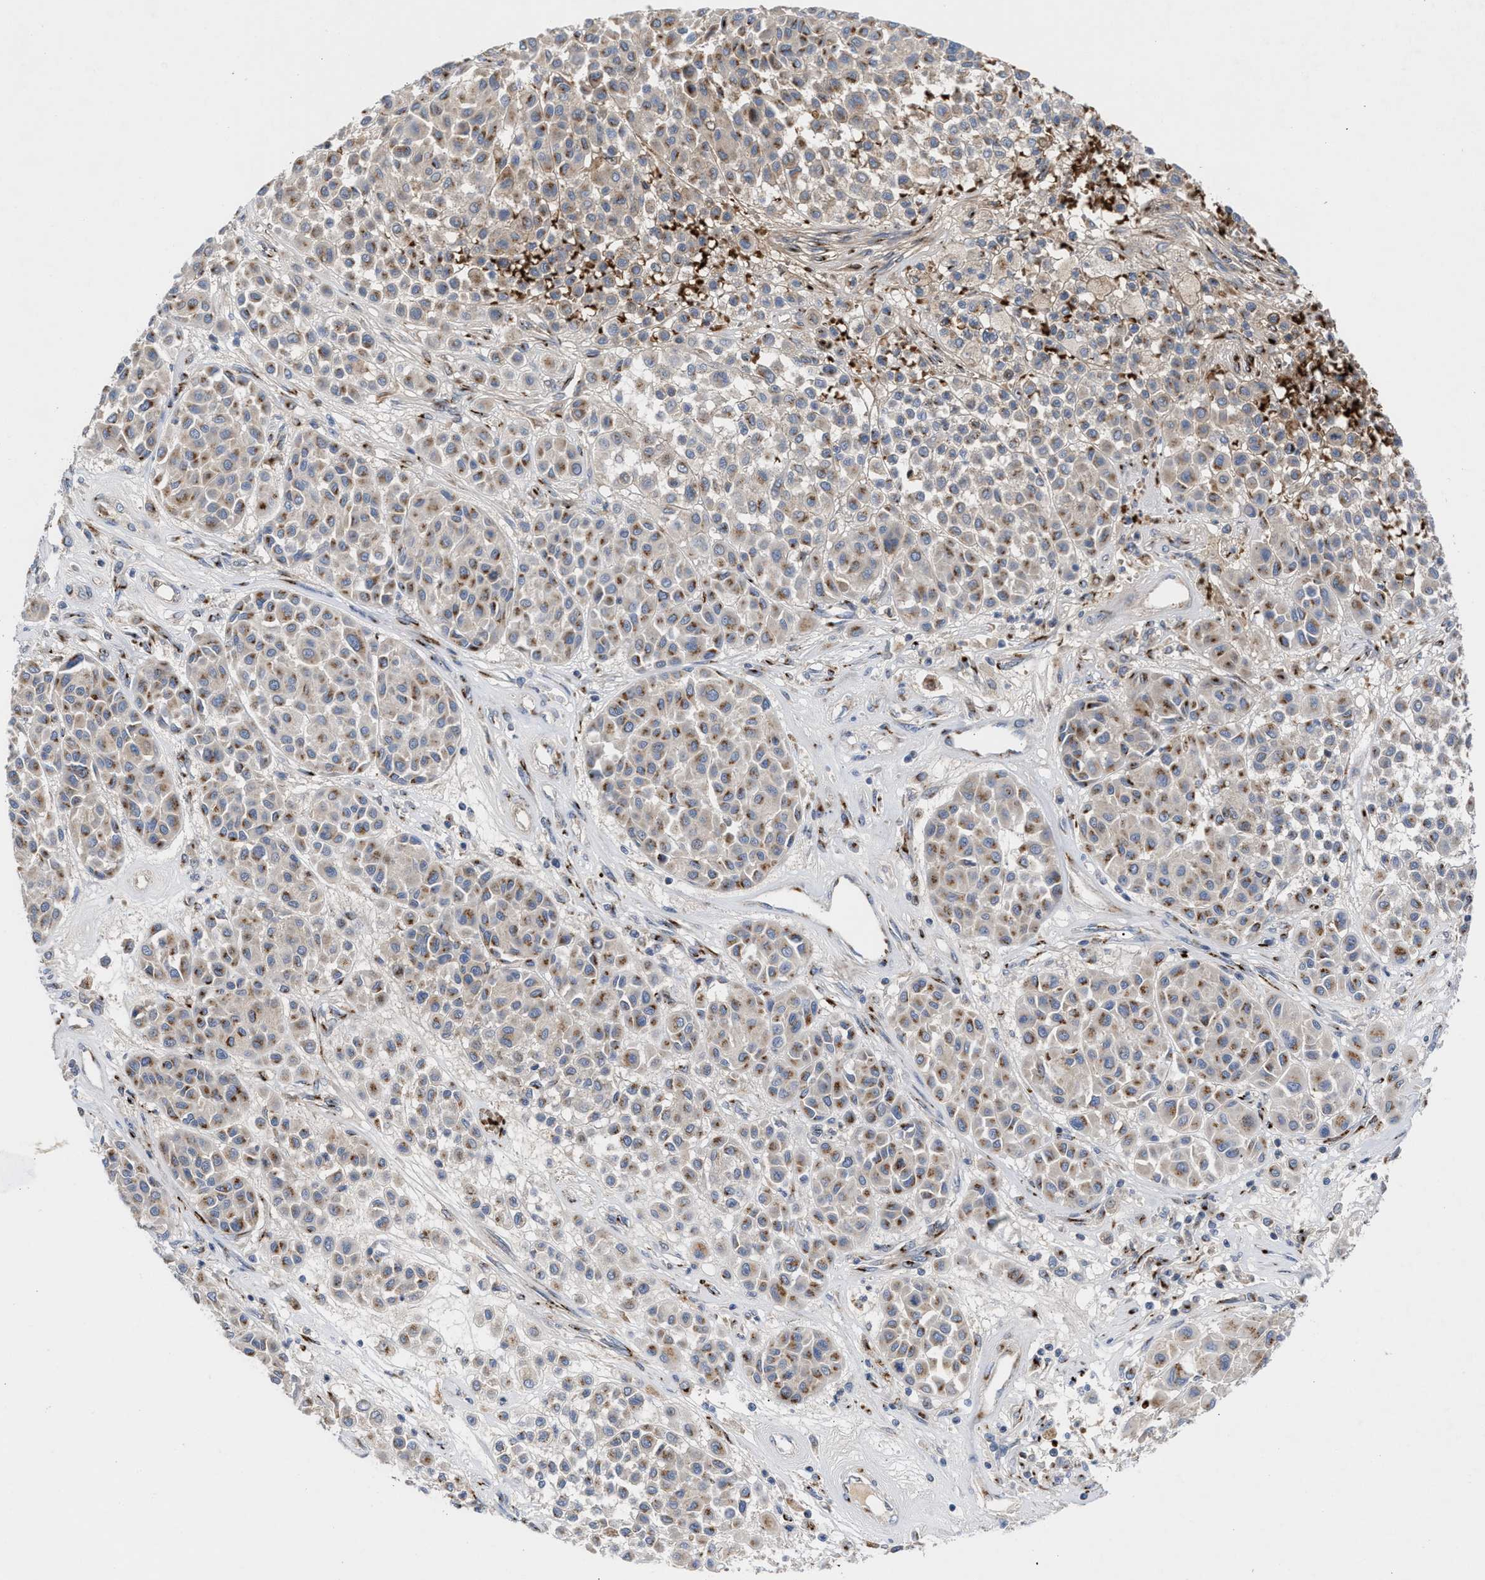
{"staining": {"intensity": "moderate", "quantity": ">75%", "location": "cytoplasmic/membranous"}, "tissue": "melanoma", "cell_type": "Tumor cells", "image_type": "cancer", "snomed": [{"axis": "morphology", "description": "Malignant melanoma, Metastatic site"}, {"axis": "topography", "description": "Soft tissue"}], "caption": "The micrograph reveals staining of melanoma, revealing moderate cytoplasmic/membranous protein positivity (brown color) within tumor cells. (DAB IHC, brown staining for protein, blue staining for nuclei).", "gene": "CCL2", "patient": {"sex": "male", "age": 41}}